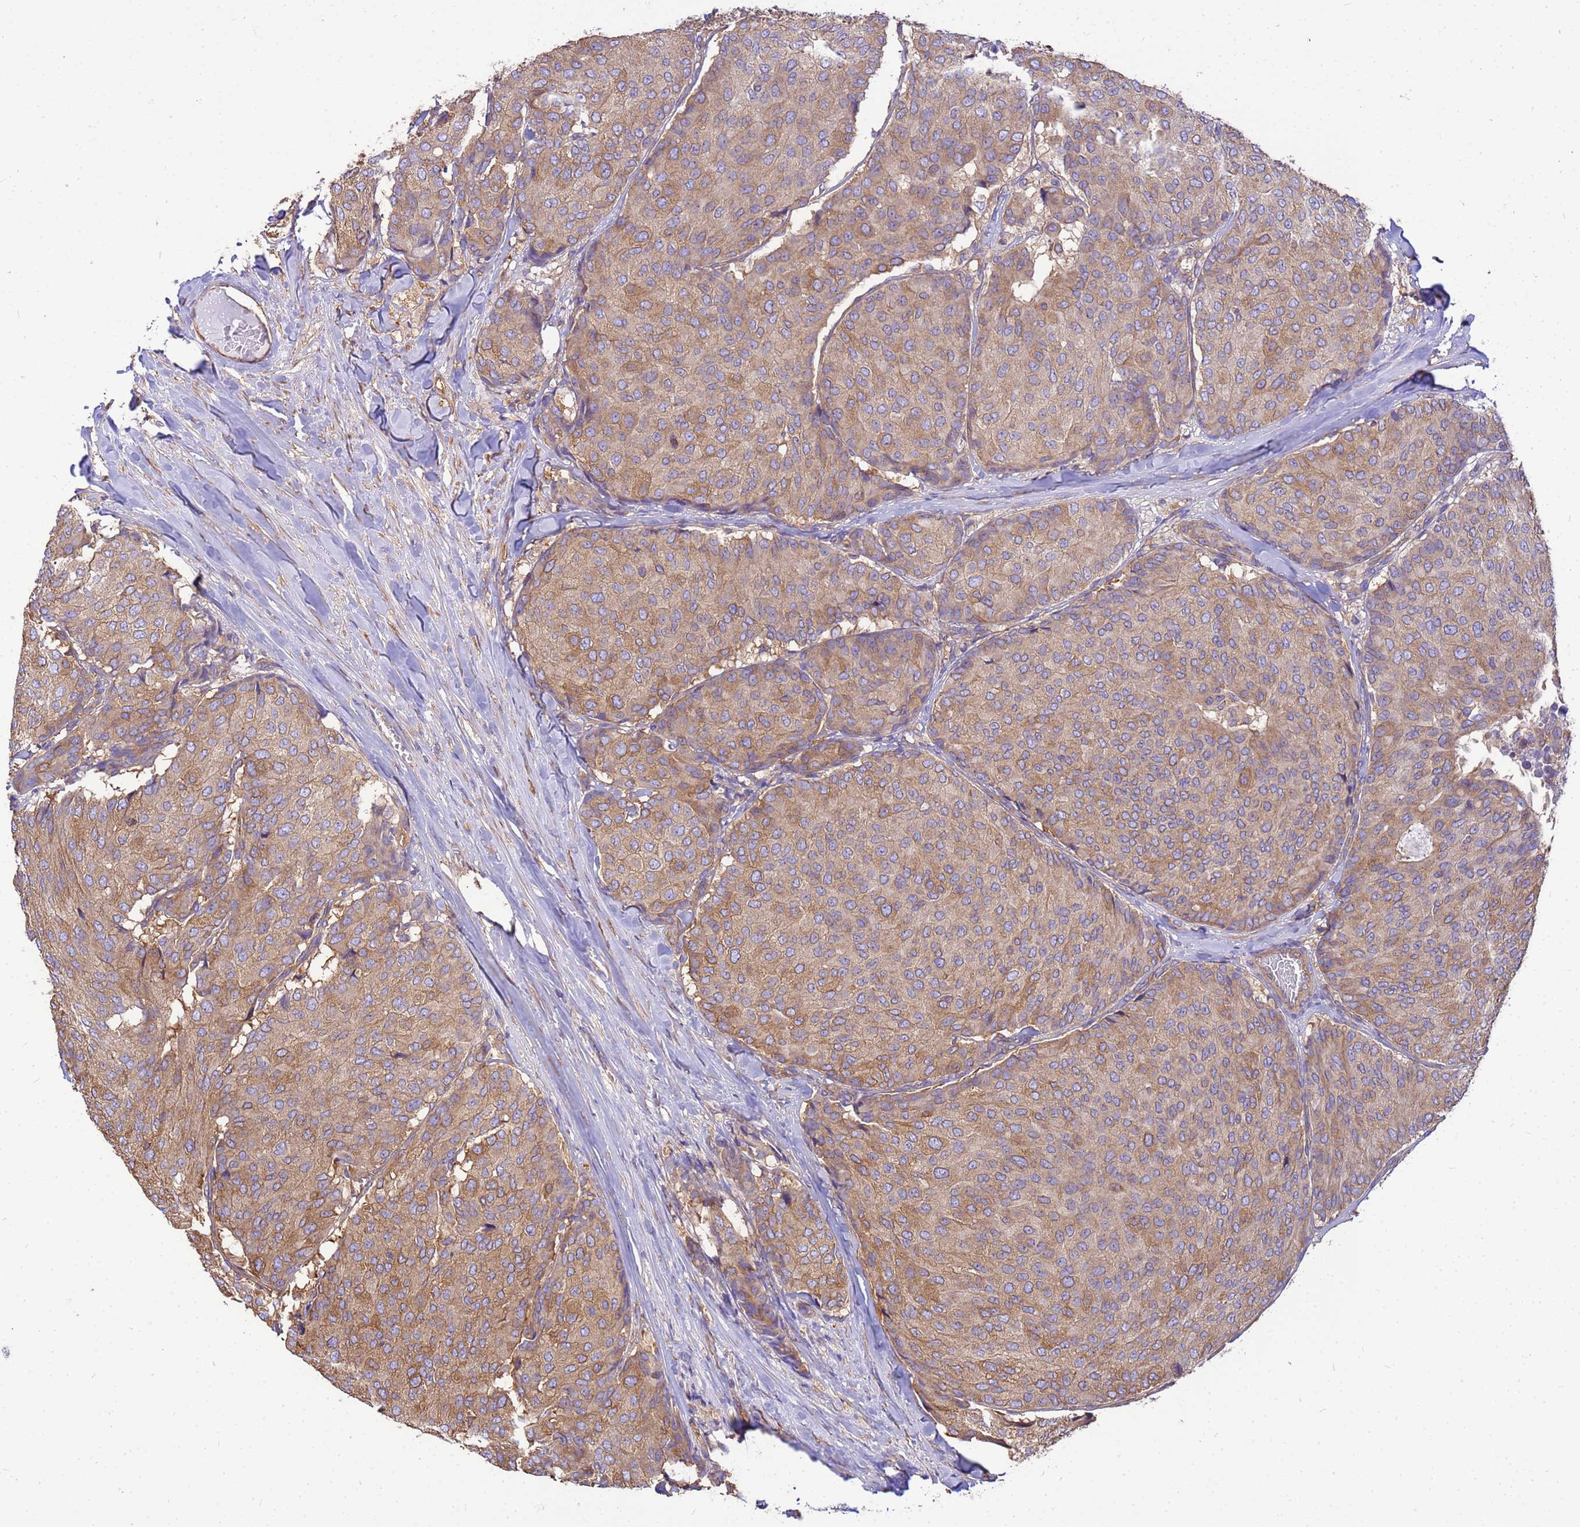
{"staining": {"intensity": "moderate", "quantity": ">75%", "location": "cytoplasmic/membranous"}, "tissue": "breast cancer", "cell_type": "Tumor cells", "image_type": "cancer", "snomed": [{"axis": "morphology", "description": "Duct carcinoma"}, {"axis": "topography", "description": "Breast"}], "caption": "Approximately >75% of tumor cells in breast cancer (infiltrating ductal carcinoma) exhibit moderate cytoplasmic/membranous protein positivity as visualized by brown immunohistochemical staining.", "gene": "TUBB1", "patient": {"sex": "female", "age": 75}}